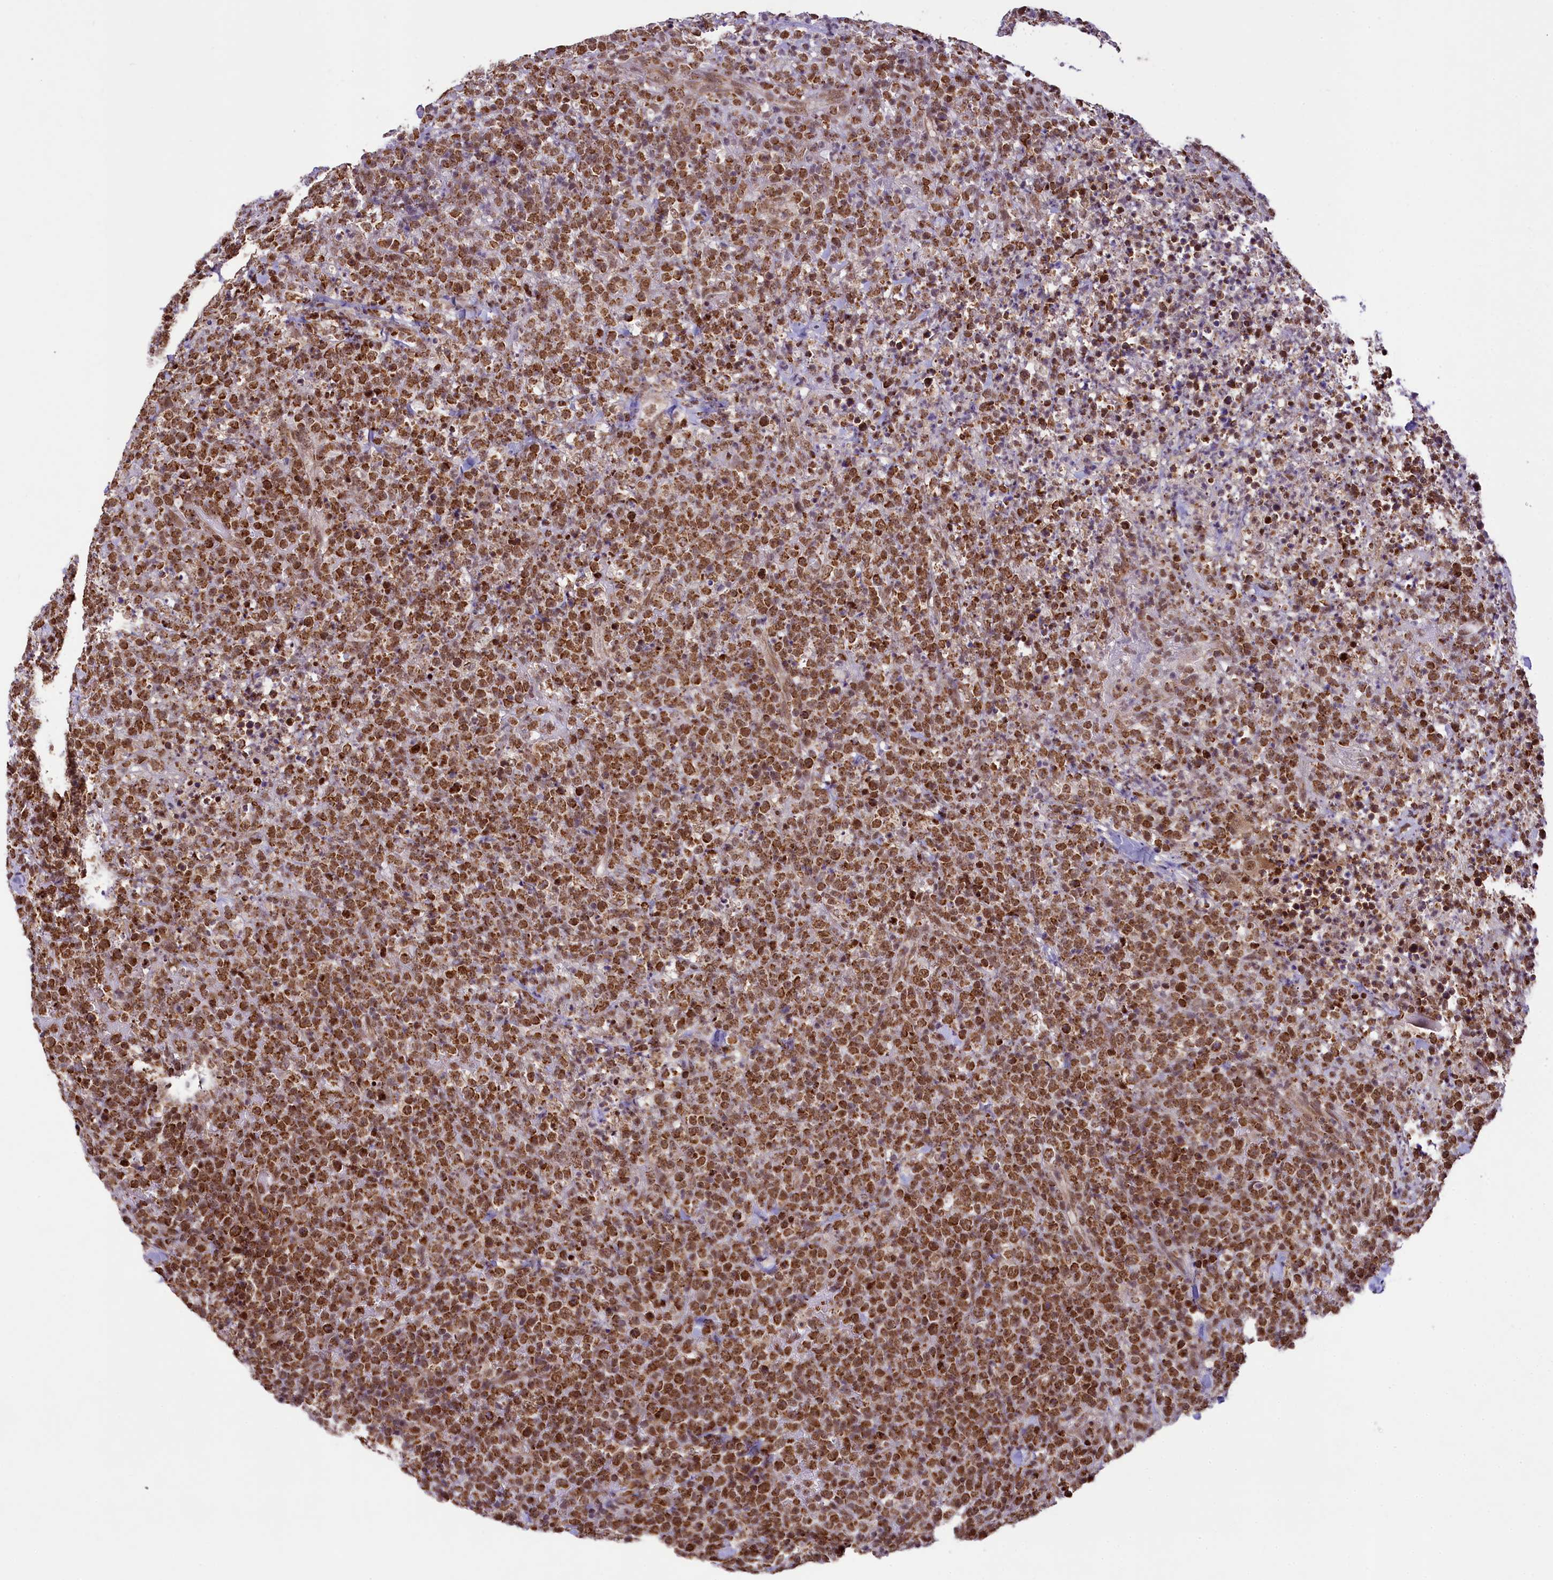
{"staining": {"intensity": "strong", "quantity": ">75%", "location": "cytoplasmic/membranous,nuclear"}, "tissue": "lymphoma", "cell_type": "Tumor cells", "image_type": "cancer", "snomed": [{"axis": "morphology", "description": "Malignant lymphoma, non-Hodgkin's type, High grade"}, {"axis": "topography", "description": "Colon"}], "caption": "This histopathology image reveals immunohistochemistry staining of human lymphoma, with high strong cytoplasmic/membranous and nuclear expression in about >75% of tumor cells.", "gene": "PAF1", "patient": {"sex": "female", "age": 53}}